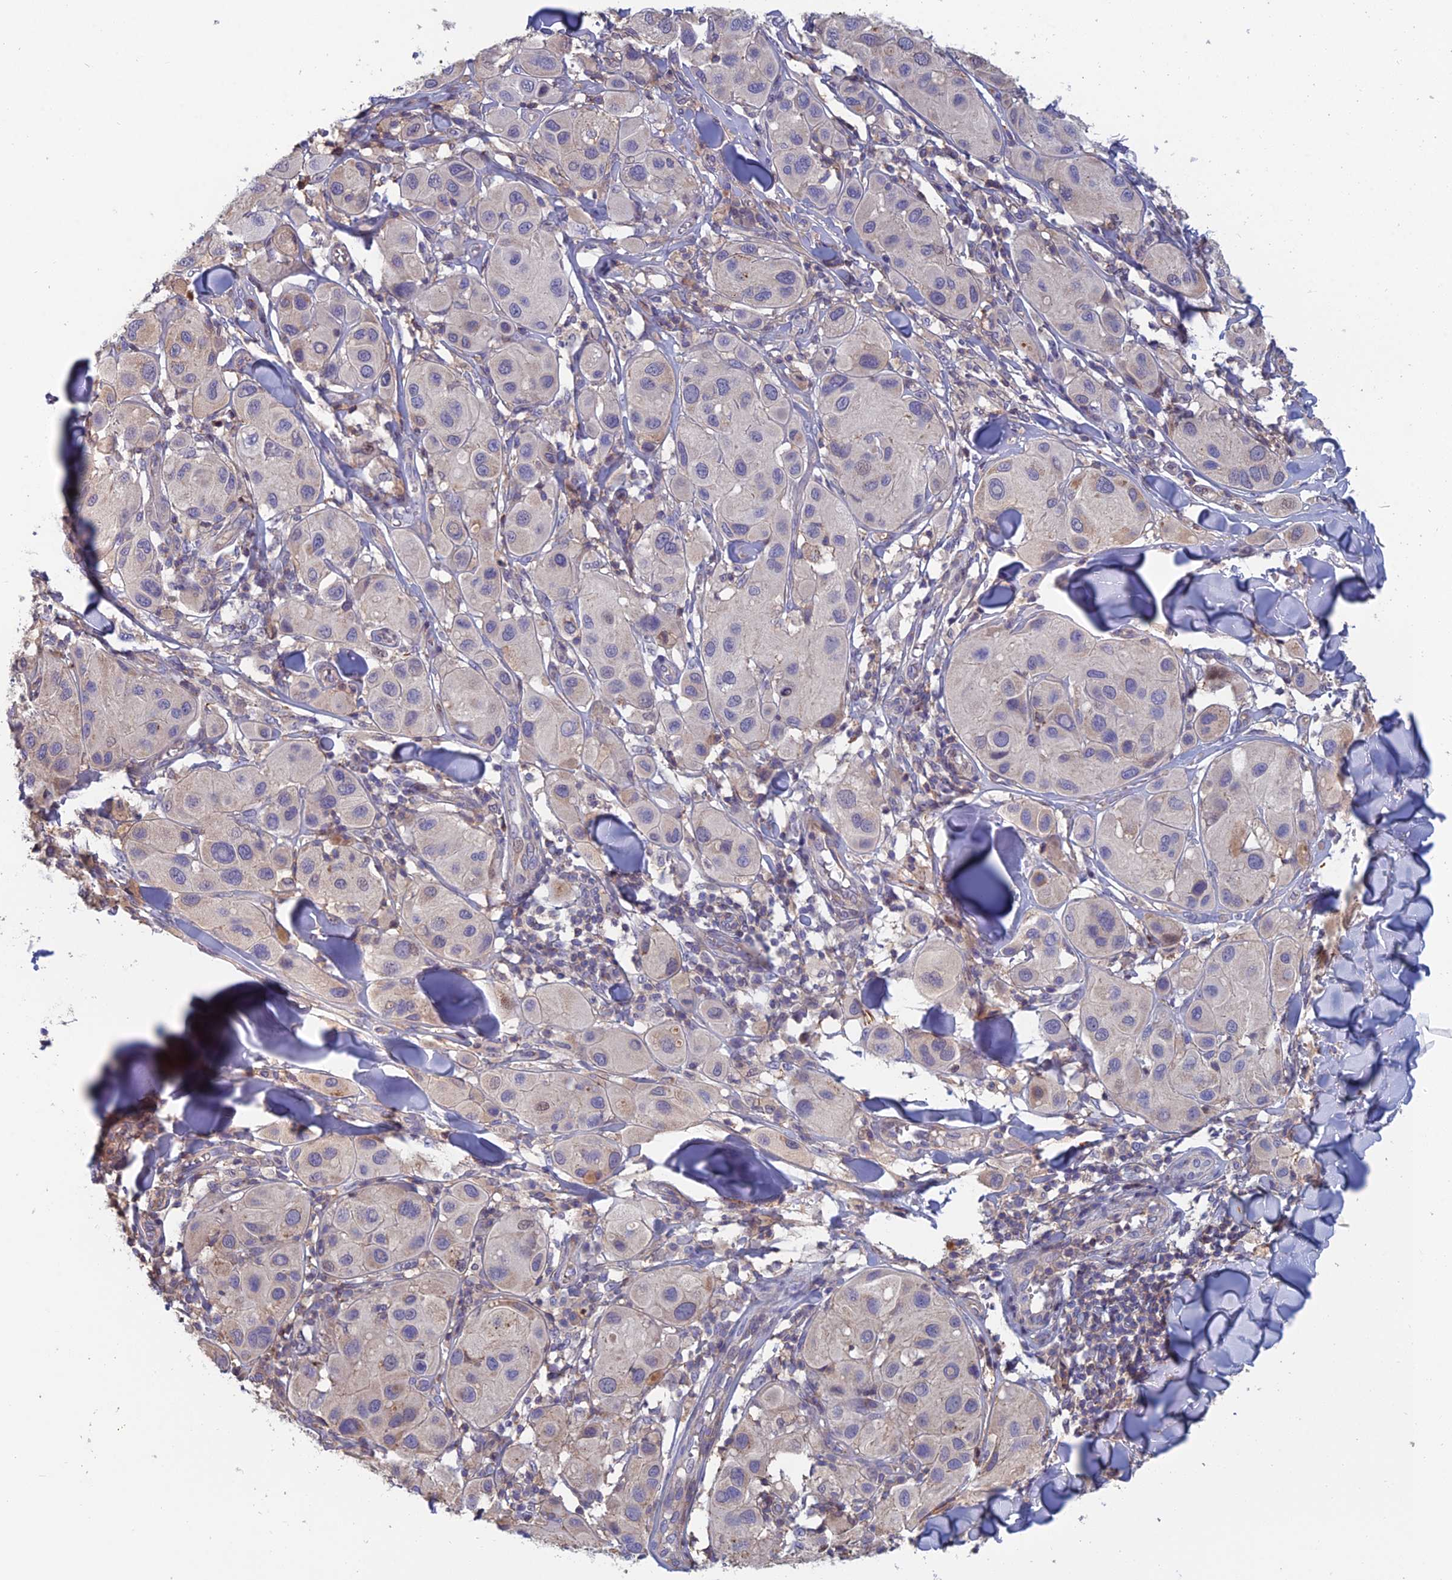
{"staining": {"intensity": "negative", "quantity": "none", "location": "none"}, "tissue": "melanoma", "cell_type": "Tumor cells", "image_type": "cancer", "snomed": [{"axis": "morphology", "description": "Malignant melanoma, Metastatic site"}, {"axis": "topography", "description": "Skin"}], "caption": "A high-resolution micrograph shows immunohistochemistry (IHC) staining of malignant melanoma (metastatic site), which displays no significant positivity in tumor cells. The staining is performed using DAB brown chromogen with nuclei counter-stained in using hematoxylin.", "gene": "C15orf62", "patient": {"sex": "male", "age": 41}}